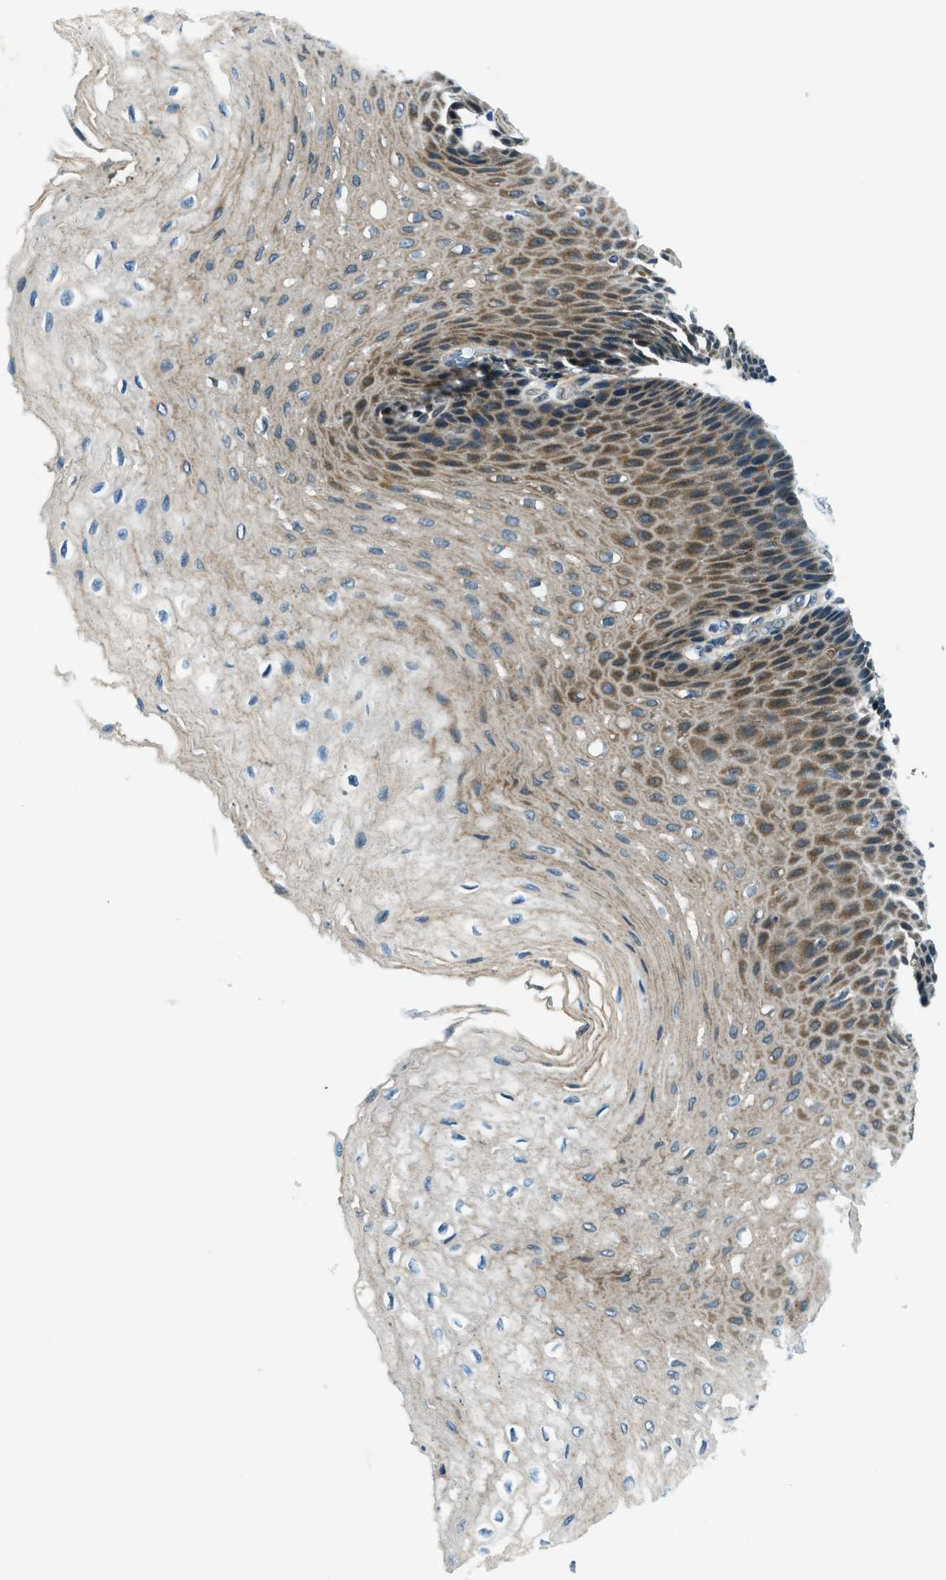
{"staining": {"intensity": "moderate", "quantity": ">75%", "location": "cytoplasmic/membranous"}, "tissue": "esophagus", "cell_type": "Squamous epithelial cells", "image_type": "normal", "snomed": [{"axis": "morphology", "description": "Normal tissue, NOS"}, {"axis": "topography", "description": "Esophagus"}], "caption": "Esophagus was stained to show a protein in brown. There is medium levels of moderate cytoplasmic/membranous staining in approximately >75% of squamous epithelial cells. Nuclei are stained in blue.", "gene": "GINM1", "patient": {"sex": "female", "age": 72}}